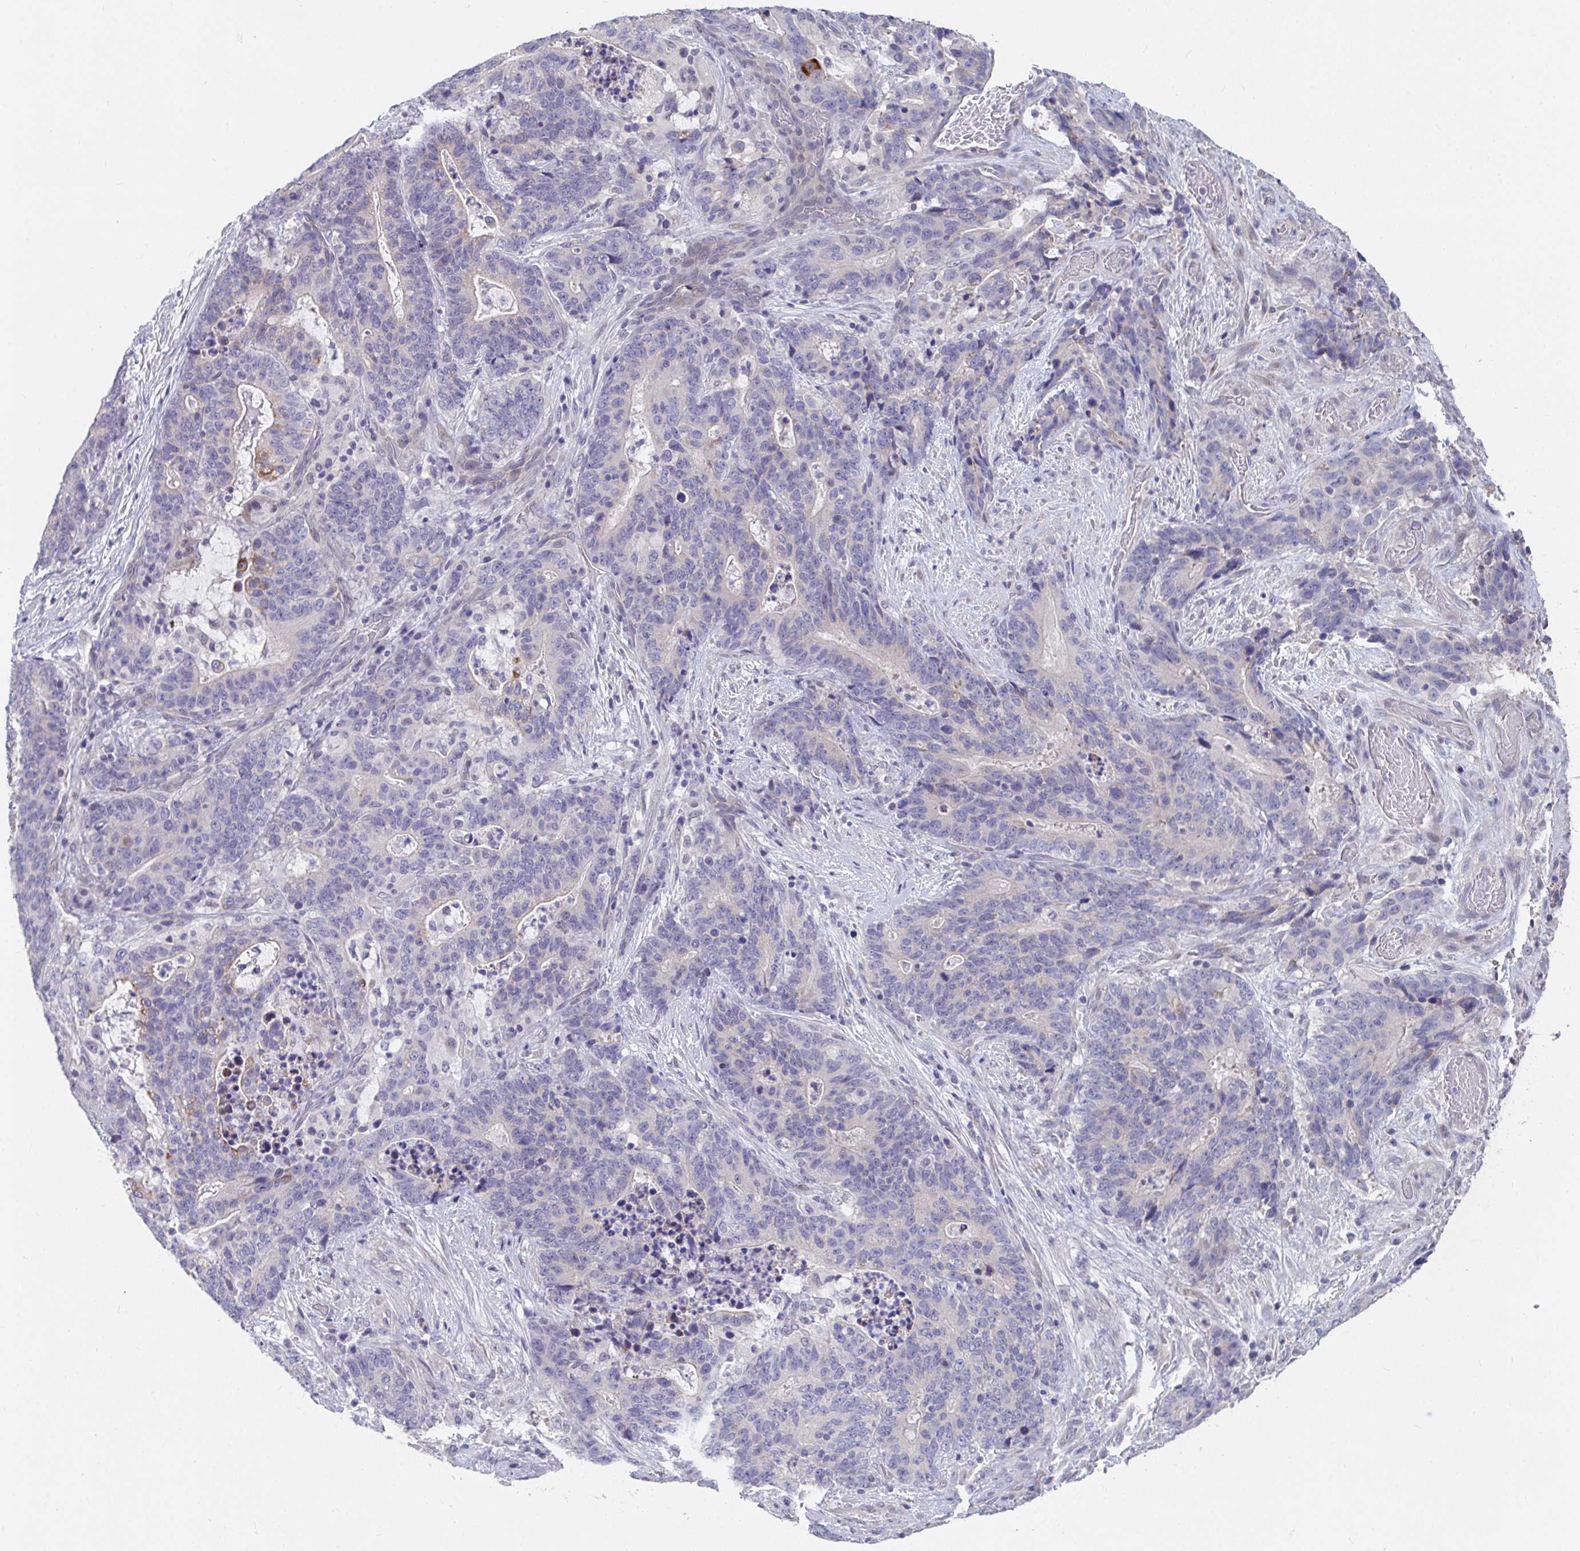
{"staining": {"intensity": "negative", "quantity": "none", "location": "none"}, "tissue": "stomach cancer", "cell_type": "Tumor cells", "image_type": "cancer", "snomed": [{"axis": "morphology", "description": "Normal tissue, NOS"}, {"axis": "morphology", "description": "Adenocarcinoma, NOS"}, {"axis": "topography", "description": "Stomach"}], "caption": "Protein analysis of stomach adenocarcinoma demonstrates no significant staining in tumor cells.", "gene": "FAM156B", "patient": {"sex": "female", "age": 64}}